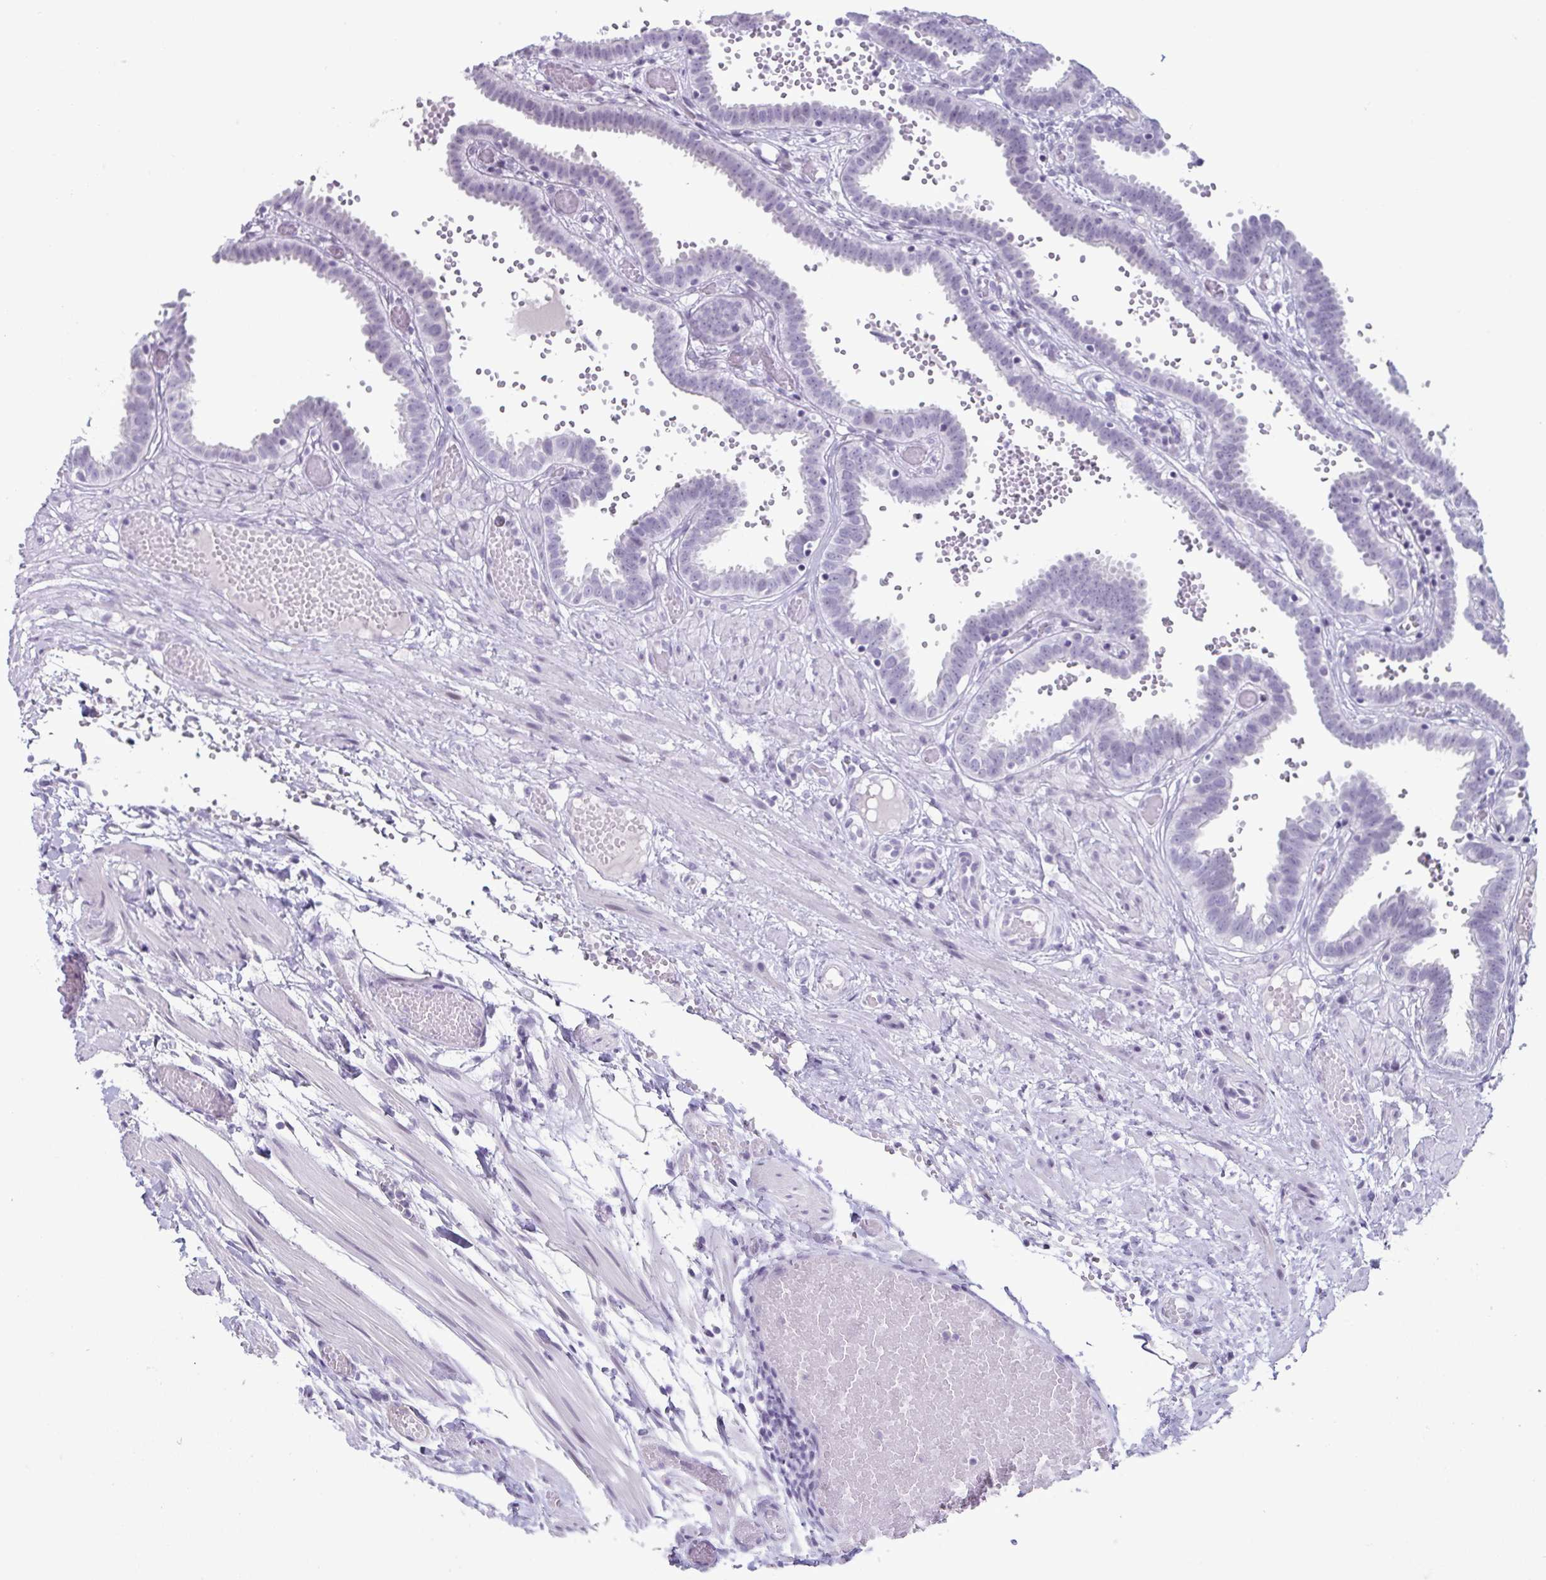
{"staining": {"intensity": "weak", "quantity": "<25%", "location": "nuclear"}, "tissue": "fallopian tube", "cell_type": "Glandular cells", "image_type": "normal", "snomed": [{"axis": "morphology", "description": "Normal tissue, NOS"}, {"axis": "topography", "description": "Fallopian tube"}], "caption": "A micrograph of human fallopian tube is negative for staining in glandular cells.", "gene": "VSIG10L", "patient": {"sex": "female", "age": 37}}